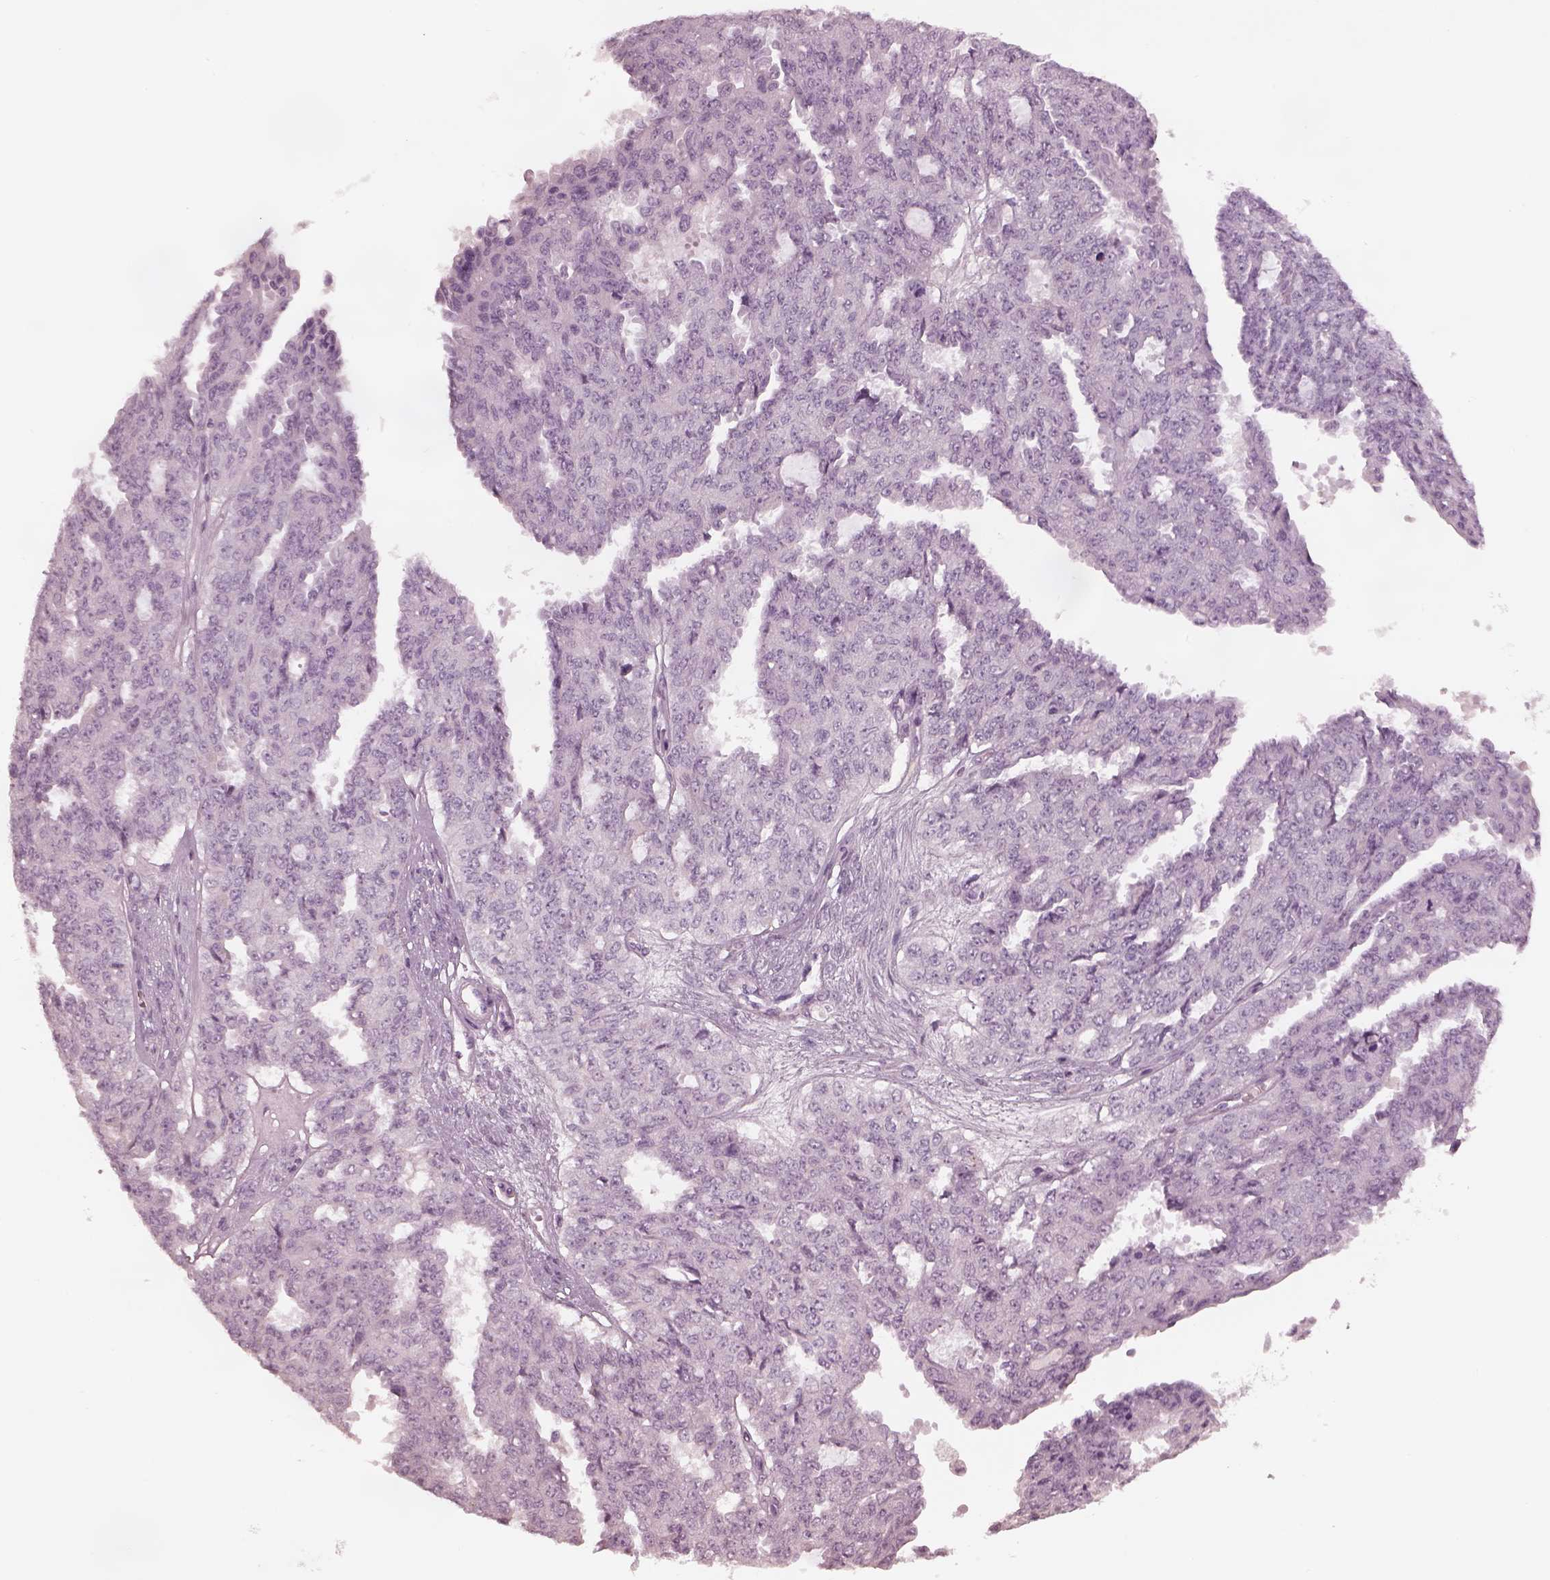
{"staining": {"intensity": "negative", "quantity": "none", "location": "none"}, "tissue": "ovarian cancer", "cell_type": "Tumor cells", "image_type": "cancer", "snomed": [{"axis": "morphology", "description": "Cystadenocarcinoma, serous, NOS"}, {"axis": "topography", "description": "Ovary"}], "caption": "Tumor cells are negative for brown protein staining in serous cystadenocarcinoma (ovarian). The staining was performed using DAB to visualize the protein expression in brown, while the nuclei were stained in blue with hematoxylin (Magnification: 20x).", "gene": "MIA", "patient": {"sex": "female", "age": 71}}